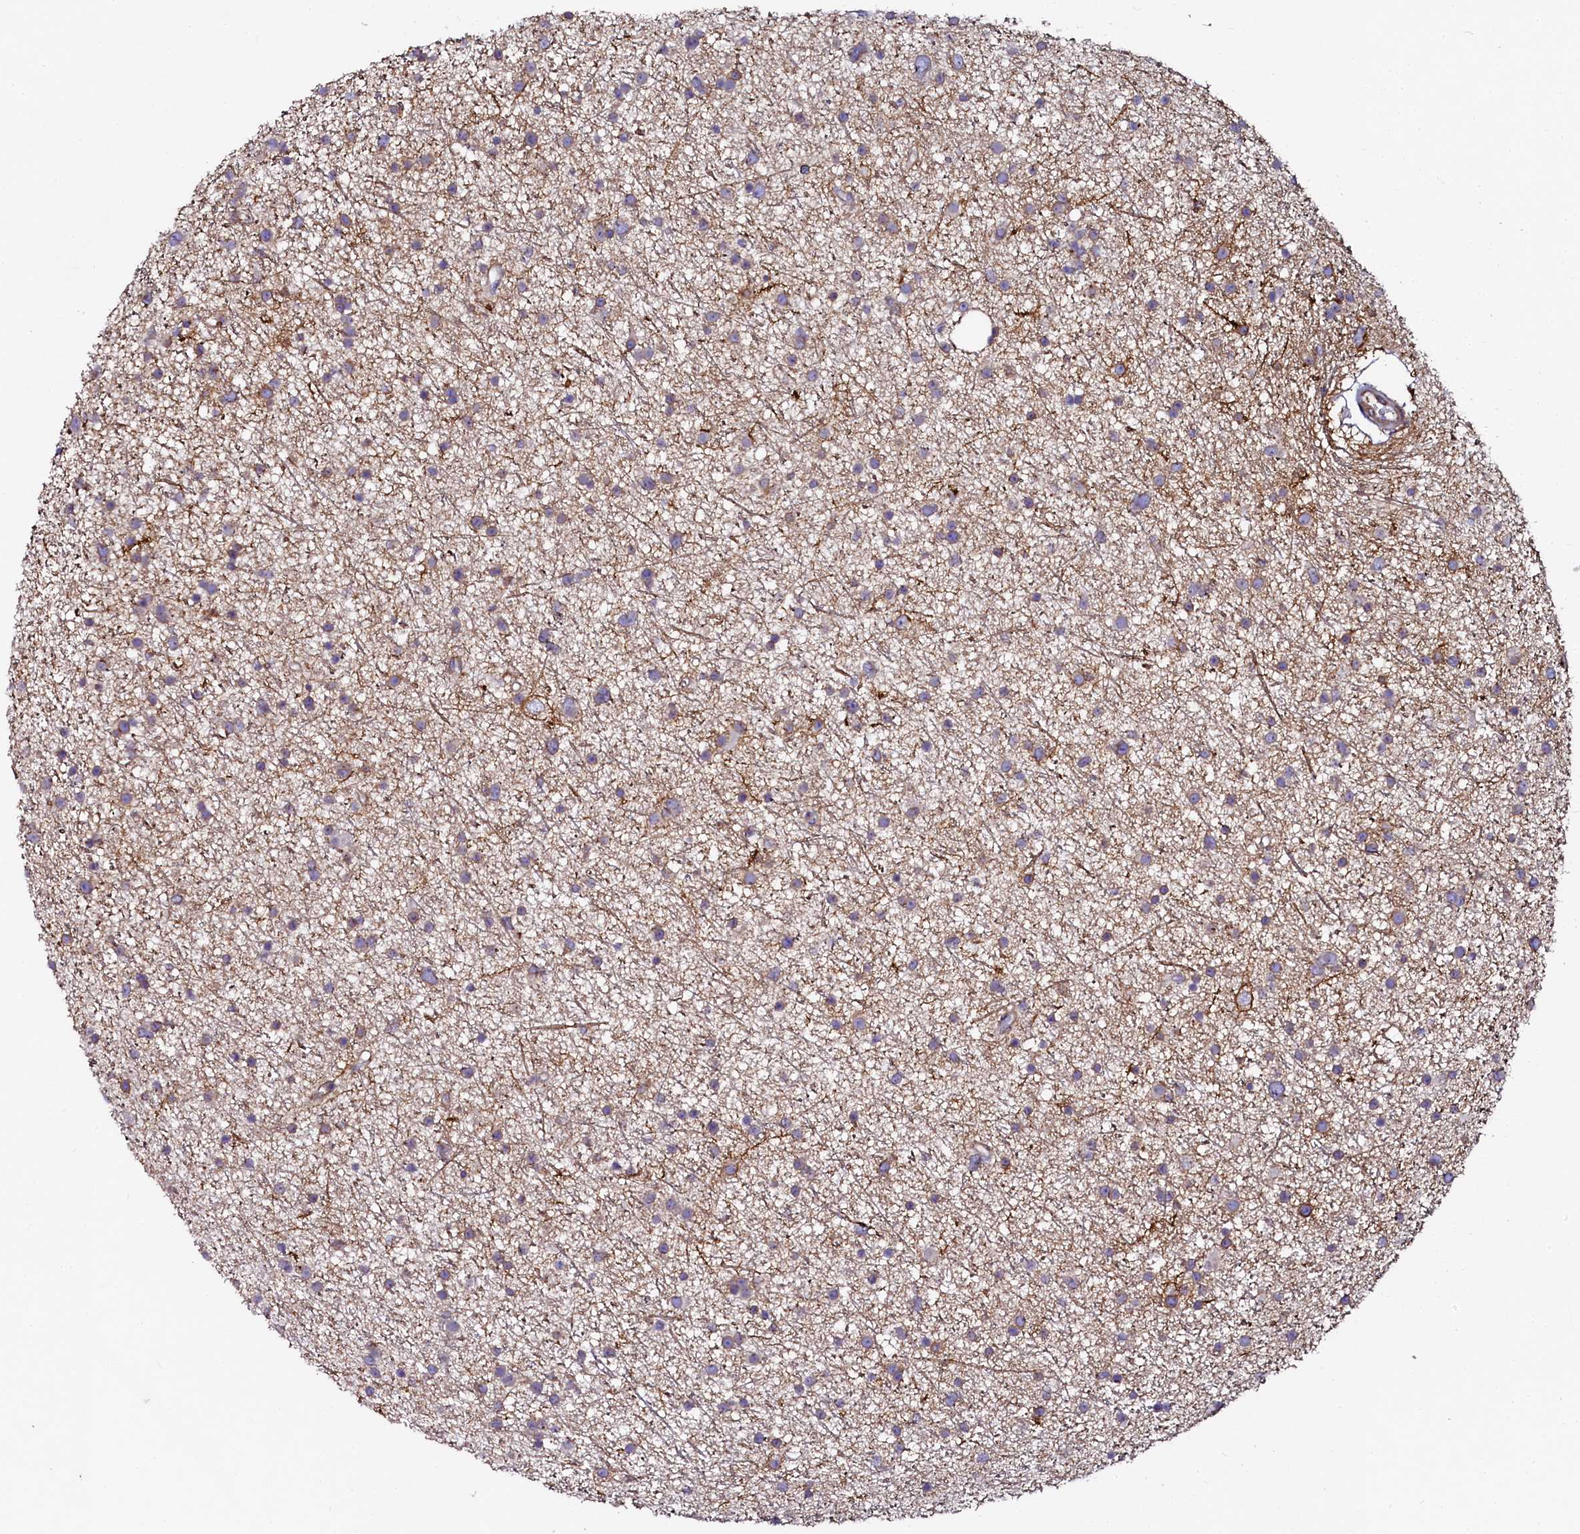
{"staining": {"intensity": "weak", "quantity": "<25%", "location": "cytoplasmic/membranous"}, "tissue": "glioma", "cell_type": "Tumor cells", "image_type": "cancer", "snomed": [{"axis": "morphology", "description": "Glioma, malignant, Low grade"}, {"axis": "topography", "description": "Cerebral cortex"}], "caption": "High magnification brightfield microscopy of malignant glioma (low-grade) stained with DAB (3,3'-diaminobenzidine) (brown) and counterstained with hematoxylin (blue): tumor cells show no significant staining. The staining is performed using DAB (3,3'-diaminobenzidine) brown chromogen with nuclei counter-stained in using hematoxylin.", "gene": "AAAS", "patient": {"sex": "female", "age": 39}}